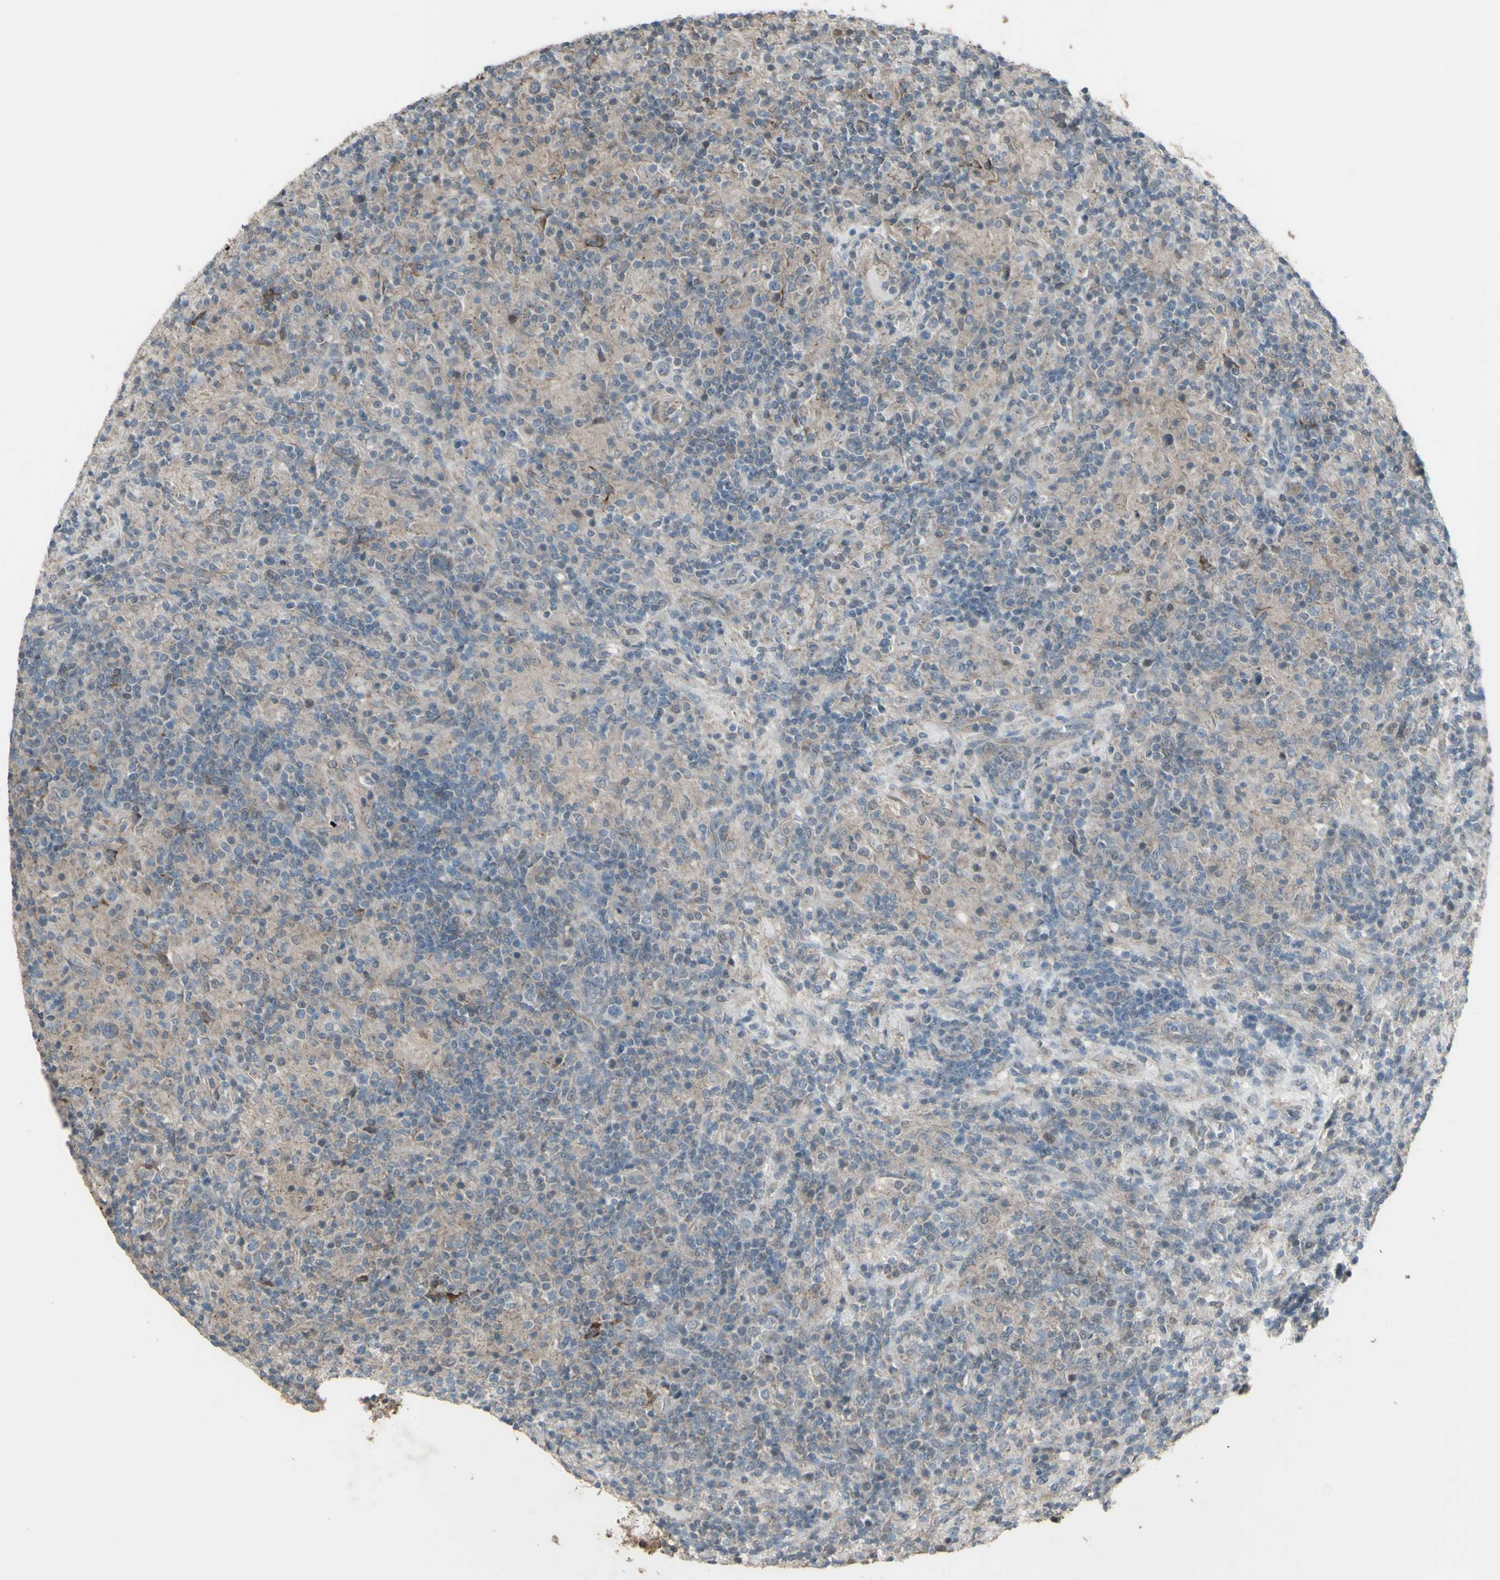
{"staining": {"intensity": "negative", "quantity": "none", "location": "none"}, "tissue": "lymphoma", "cell_type": "Tumor cells", "image_type": "cancer", "snomed": [{"axis": "morphology", "description": "Hodgkin's disease, NOS"}, {"axis": "topography", "description": "Lymph node"}], "caption": "Immunohistochemistry histopathology image of Hodgkin's disease stained for a protein (brown), which demonstrates no positivity in tumor cells.", "gene": "FXYD3", "patient": {"sex": "male", "age": 70}}